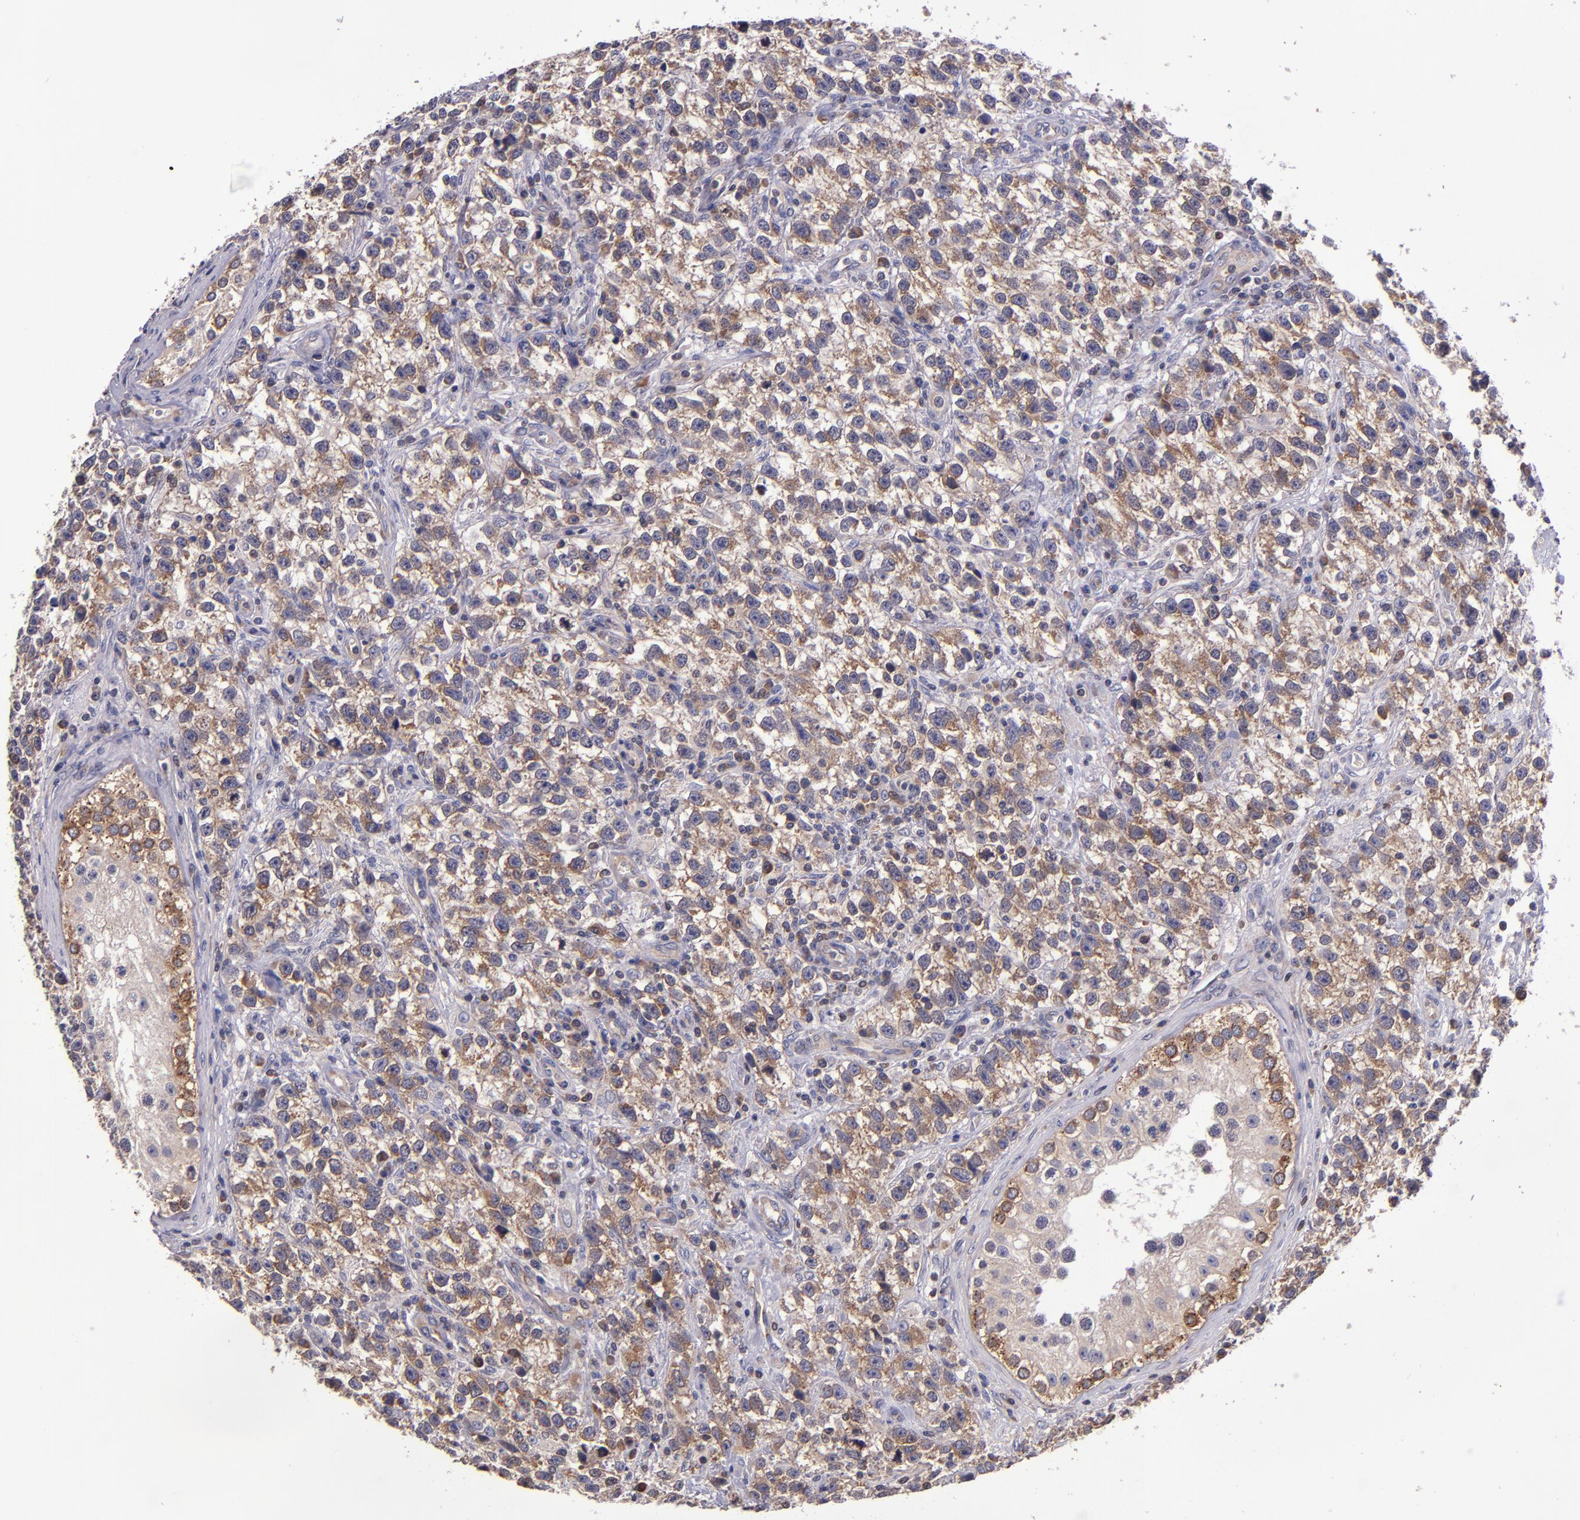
{"staining": {"intensity": "moderate", "quantity": ">75%", "location": "cytoplasmic/membranous"}, "tissue": "testis cancer", "cell_type": "Tumor cells", "image_type": "cancer", "snomed": [{"axis": "morphology", "description": "Seminoma, NOS"}, {"axis": "topography", "description": "Testis"}], "caption": "This is an image of immunohistochemistry staining of testis seminoma, which shows moderate positivity in the cytoplasmic/membranous of tumor cells.", "gene": "EIF4ENIF1", "patient": {"sex": "male", "age": 38}}